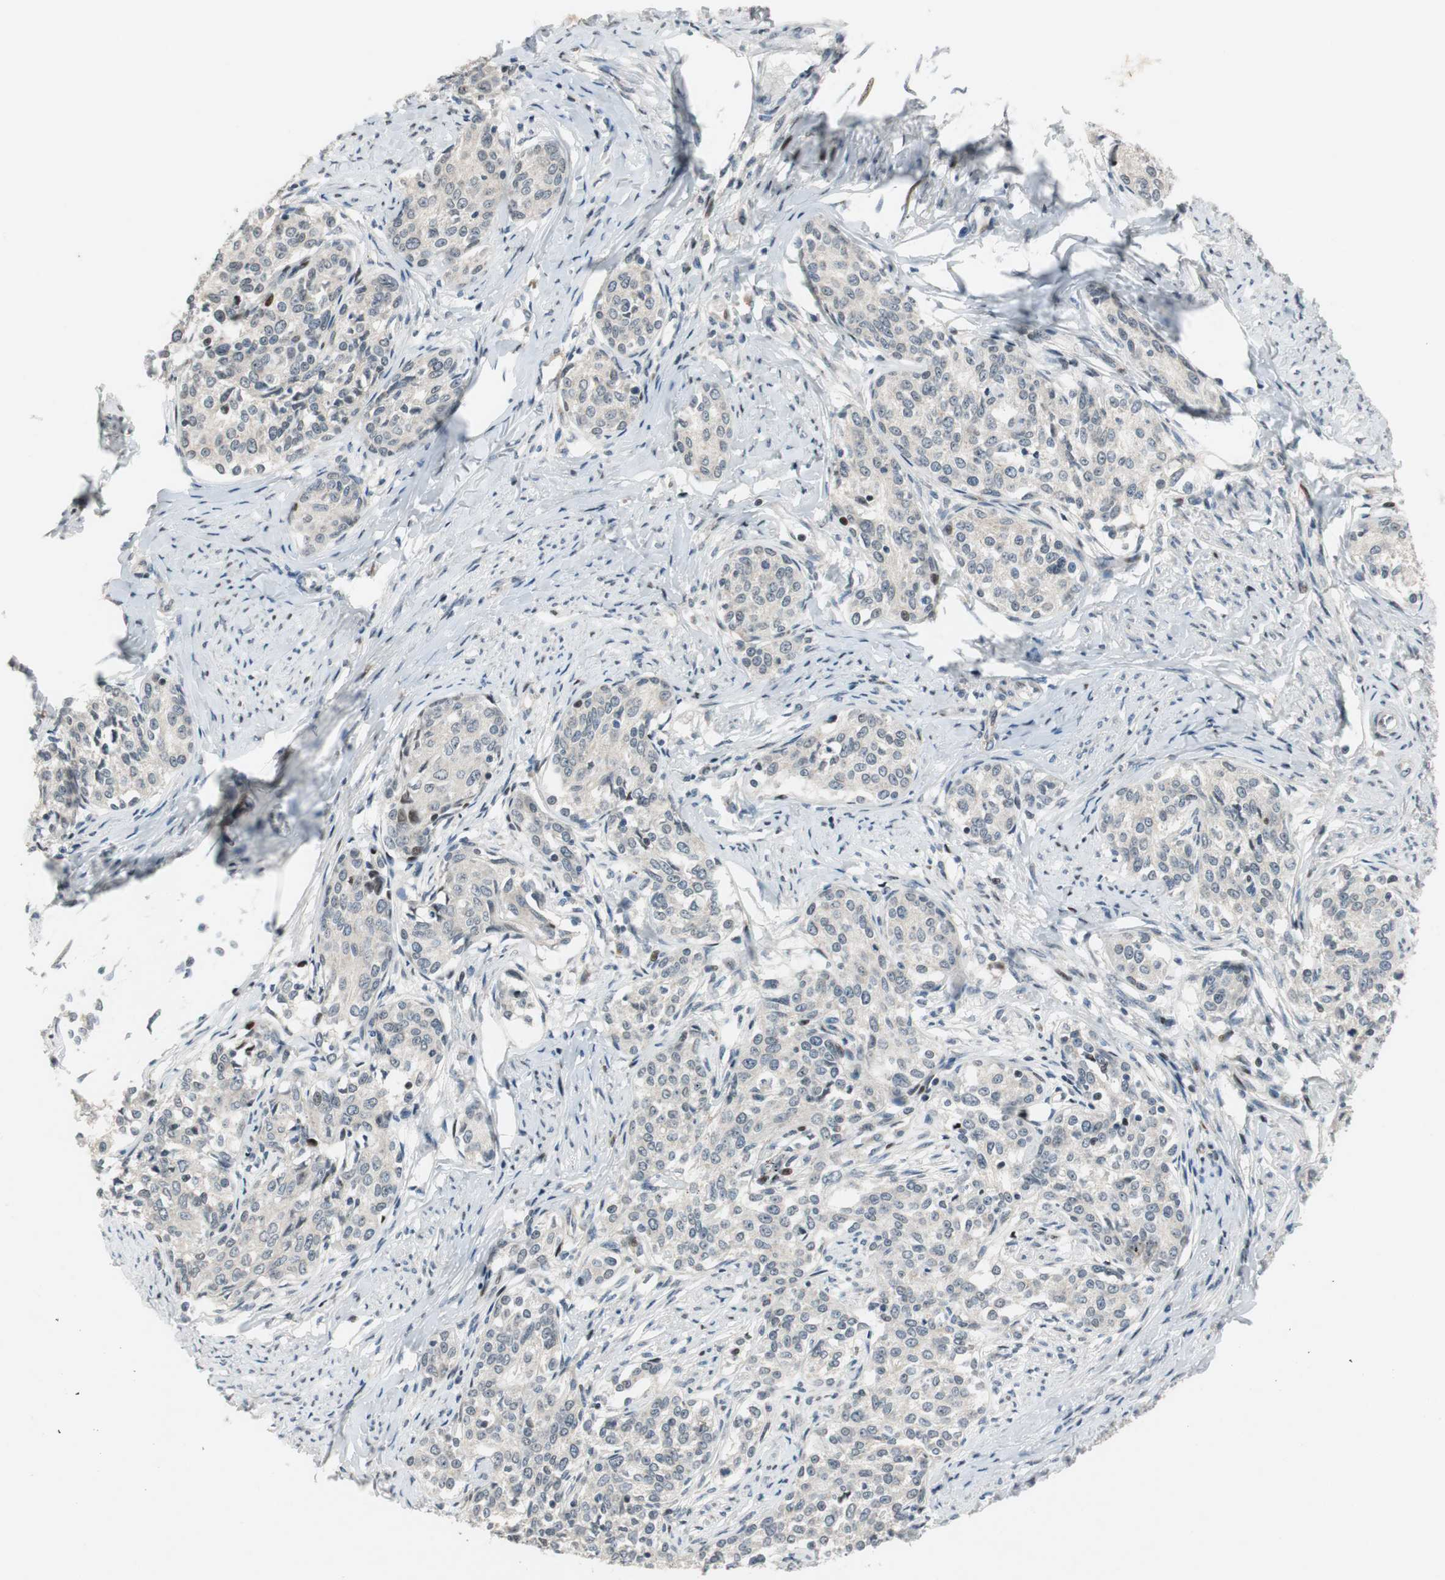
{"staining": {"intensity": "negative", "quantity": "none", "location": "none"}, "tissue": "cervical cancer", "cell_type": "Tumor cells", "image_type": "cancer", "snomed": [{"axis": "morphology", "description": "Squamous cell carcinoma, NOS"}, {"axis": "morphology", "description": "Adenocarcinoma, NOS"}, {"axis": "topography", "description": "Cervix"}], "caption": "Tumor cells are negative for protein expression in human cervical cancer (adenocarcinoma).", "gene": "AJUBA", "patient": {"sex": "female", "age": 52}}